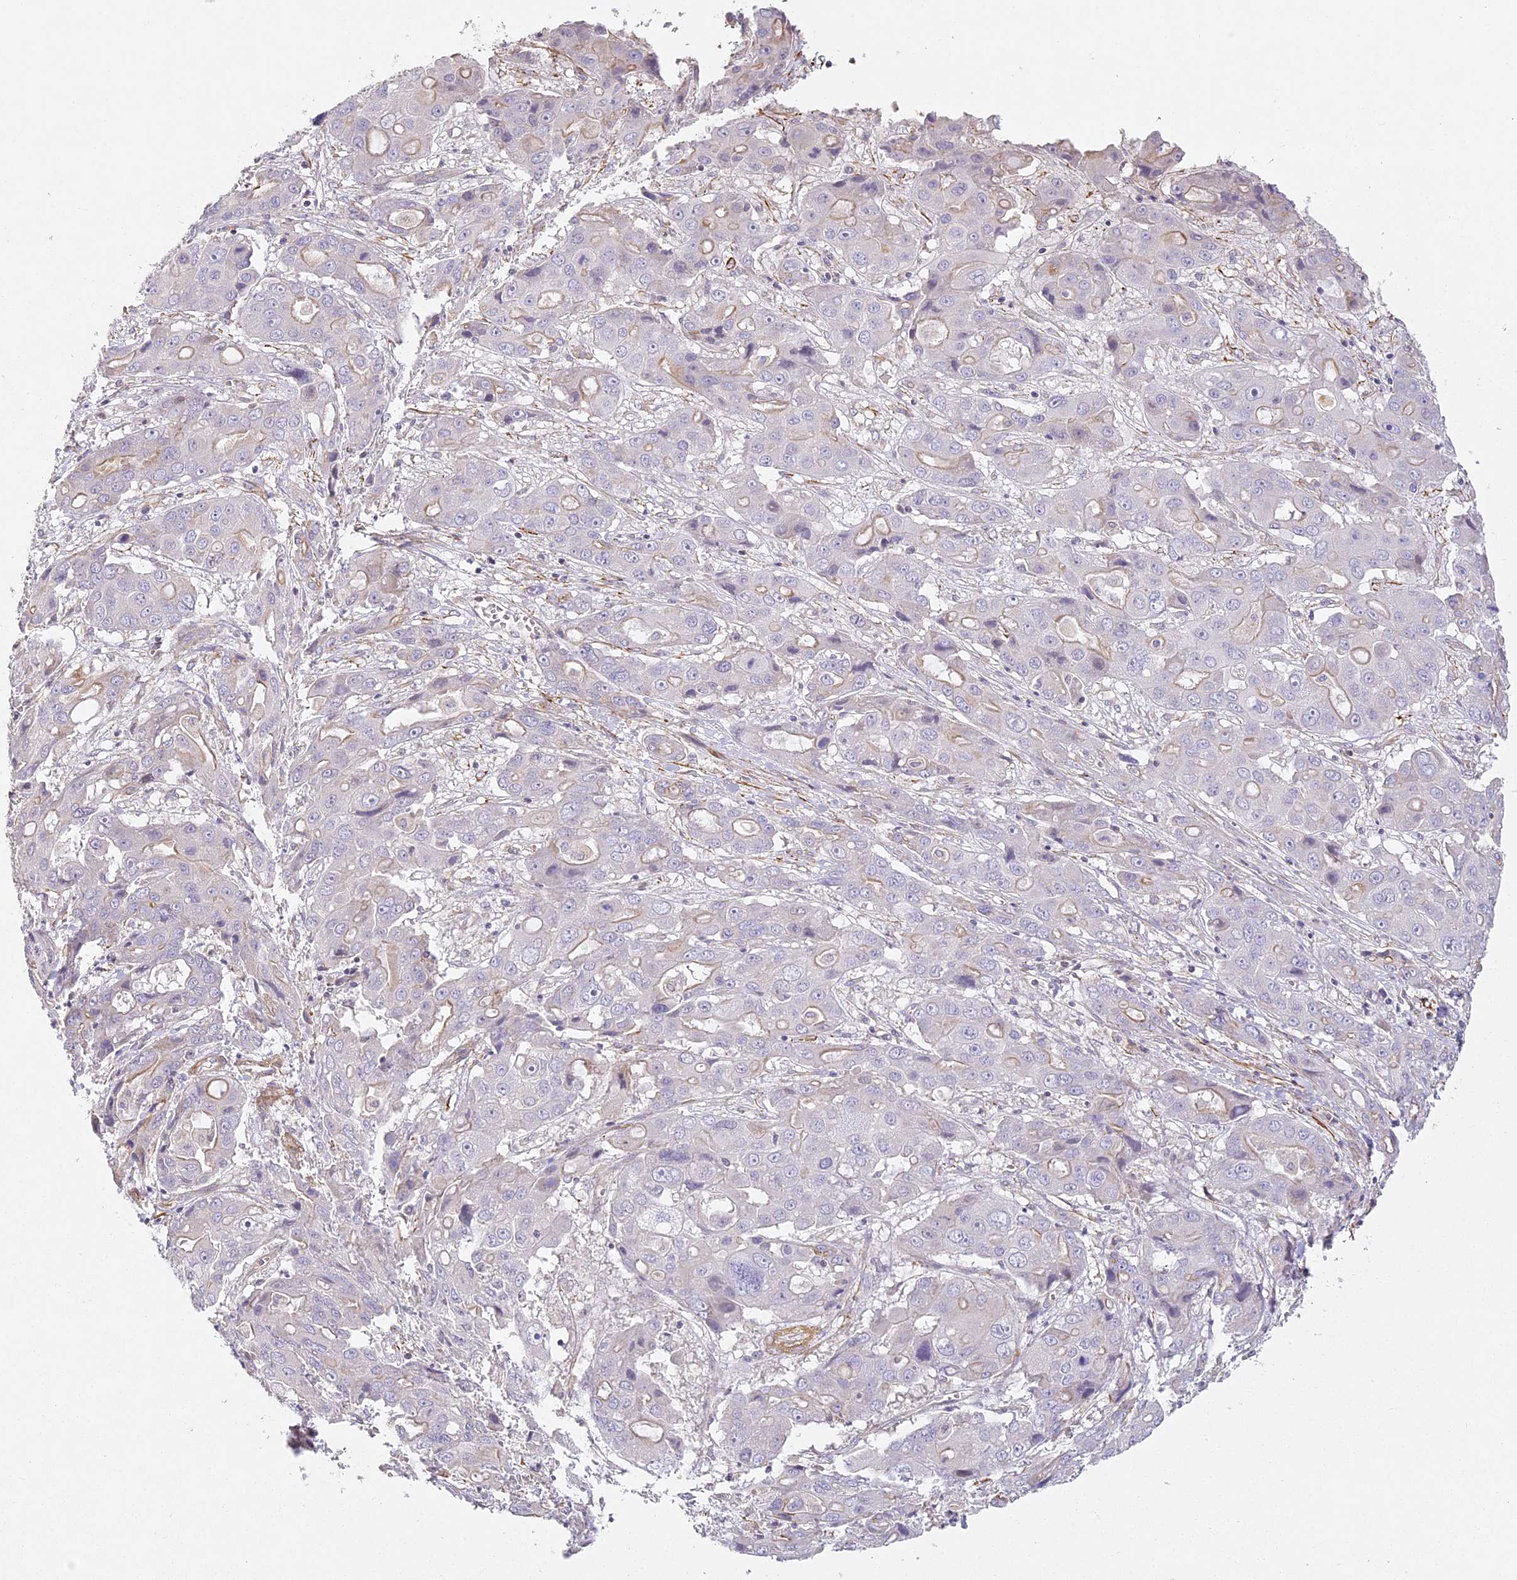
{"staining": {"intensity": "negative", "quantity": "none", "location": "none"}, "tissue": "liver cancer", "cell_type": "Tumor cells", "image_type": "cancer", "snomed": [{"axis": "morphology", "description": "Cholangiocarcinoma"}, {"axis": "topography", "description": "Liver"}], "caption": "Immunohistochemistry (IHC) image of neoplastic tissue: human liver cholangiocarcinoma stained with DAB (3,3'-diaminobenzidine) reveals no significant protein positivity in tumor cells. Brightfield microscopy of immunohistochemistry stained with DAB (3,3'-diaminobenzidine) (brown) and hematoxylin (blue), captured at high magnification.", "gene": "MED28", "patient": {"sex": "male", "age": 67}}